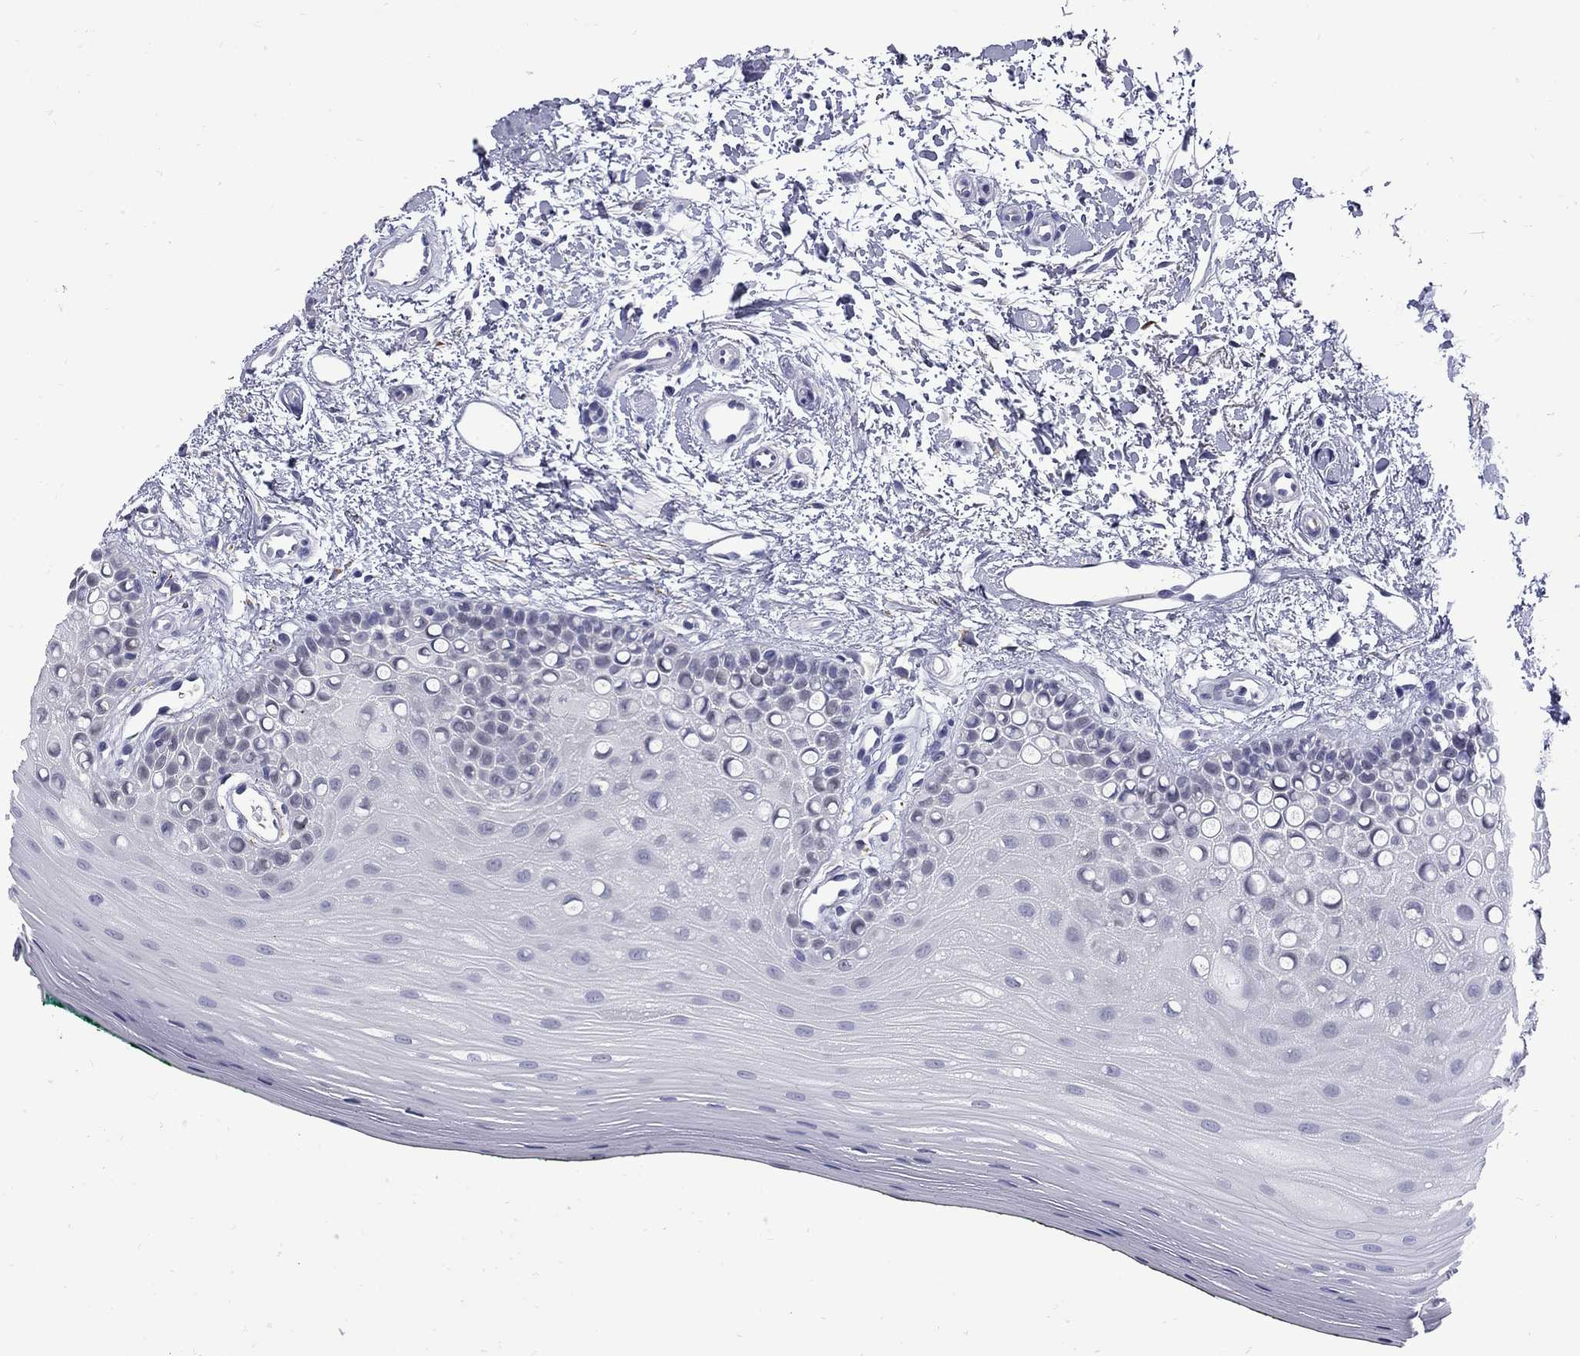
{"staining": {"intensity": "negative", "quantity": "none", "location": "none"}, "tissue": "oral mucosa", "cell_type": "Squamous epithelial cells", "image_type": "normal", "snomed": [{"axis": "morphology", "description": "Normal tissue, NOS"}, {"axis": "topography", "description": "Oral tissue"}], "caption": "Immunohistochemistry (IHC) histopathology image of benign oral mucosa: human oral mucosa stained with DAB (3,3'-diaminobenzidine) demonstrates no significant protein staining in squamous epithelial cells.", "gene": "MGARP", "patient": {"sex": "female", "age": 78}}